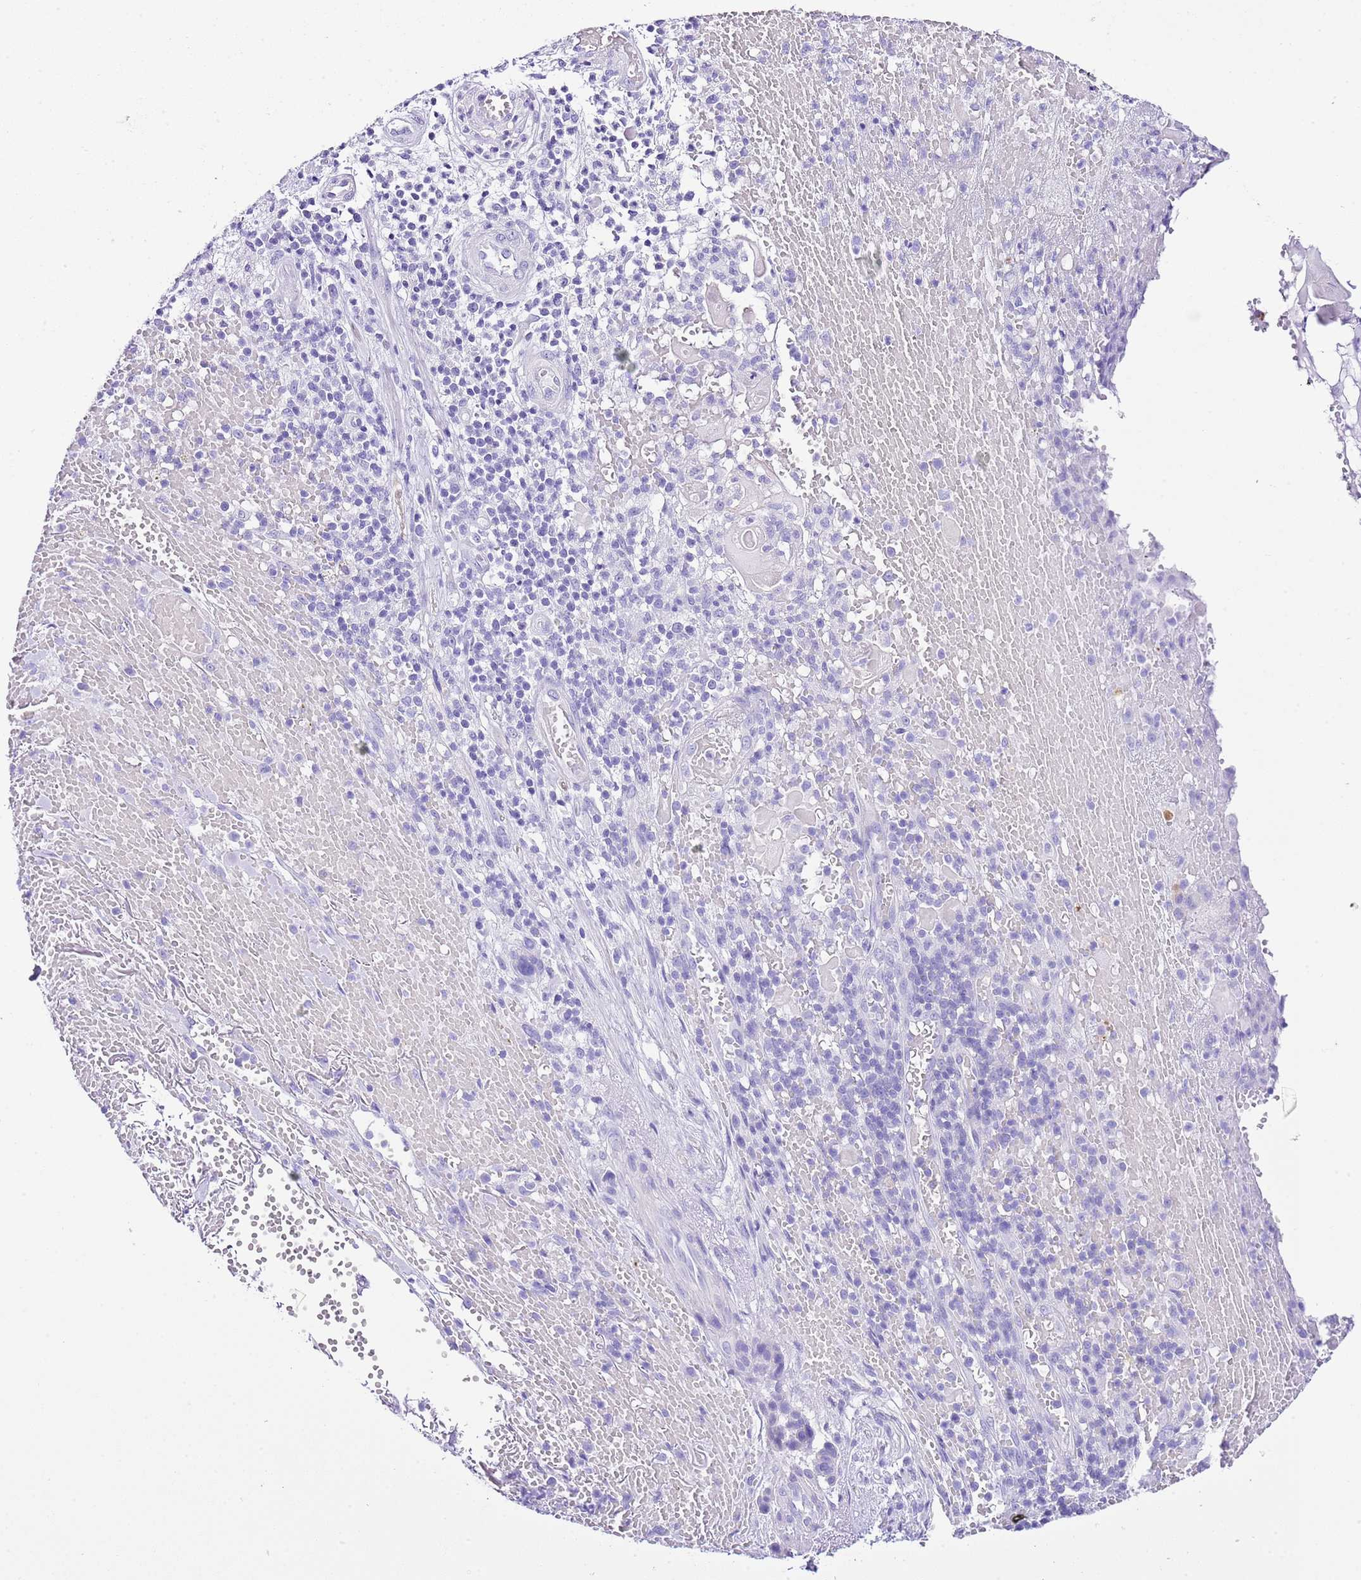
{"staining": {"intensity": "negative", "quantity": "none", "location": "none"}, "tissue": "skin cancer", "cell_type": "Tumor cells", "image_type": "cancer", "snomed": [{"axis": "morphology", "description": "Normal tissue, NOS"}, {"axis": "morphology", "description": "Squamous cell carcinoma, NOS"}, {"axis": "topography", "description": "Skin"}, {"axis": "topography", "description": "Cartilage tissue"}], "caption": "Immunohistochemistry micrograph of neoplastic tissue: human skin cancer stained with DAB reveals no significant protein staining in tumor cells. (DAB IHC visualized using brightfield microscopy, high magnification).", "gene": "KCNC1", "patient": {"sex": "female", "age": 79}}